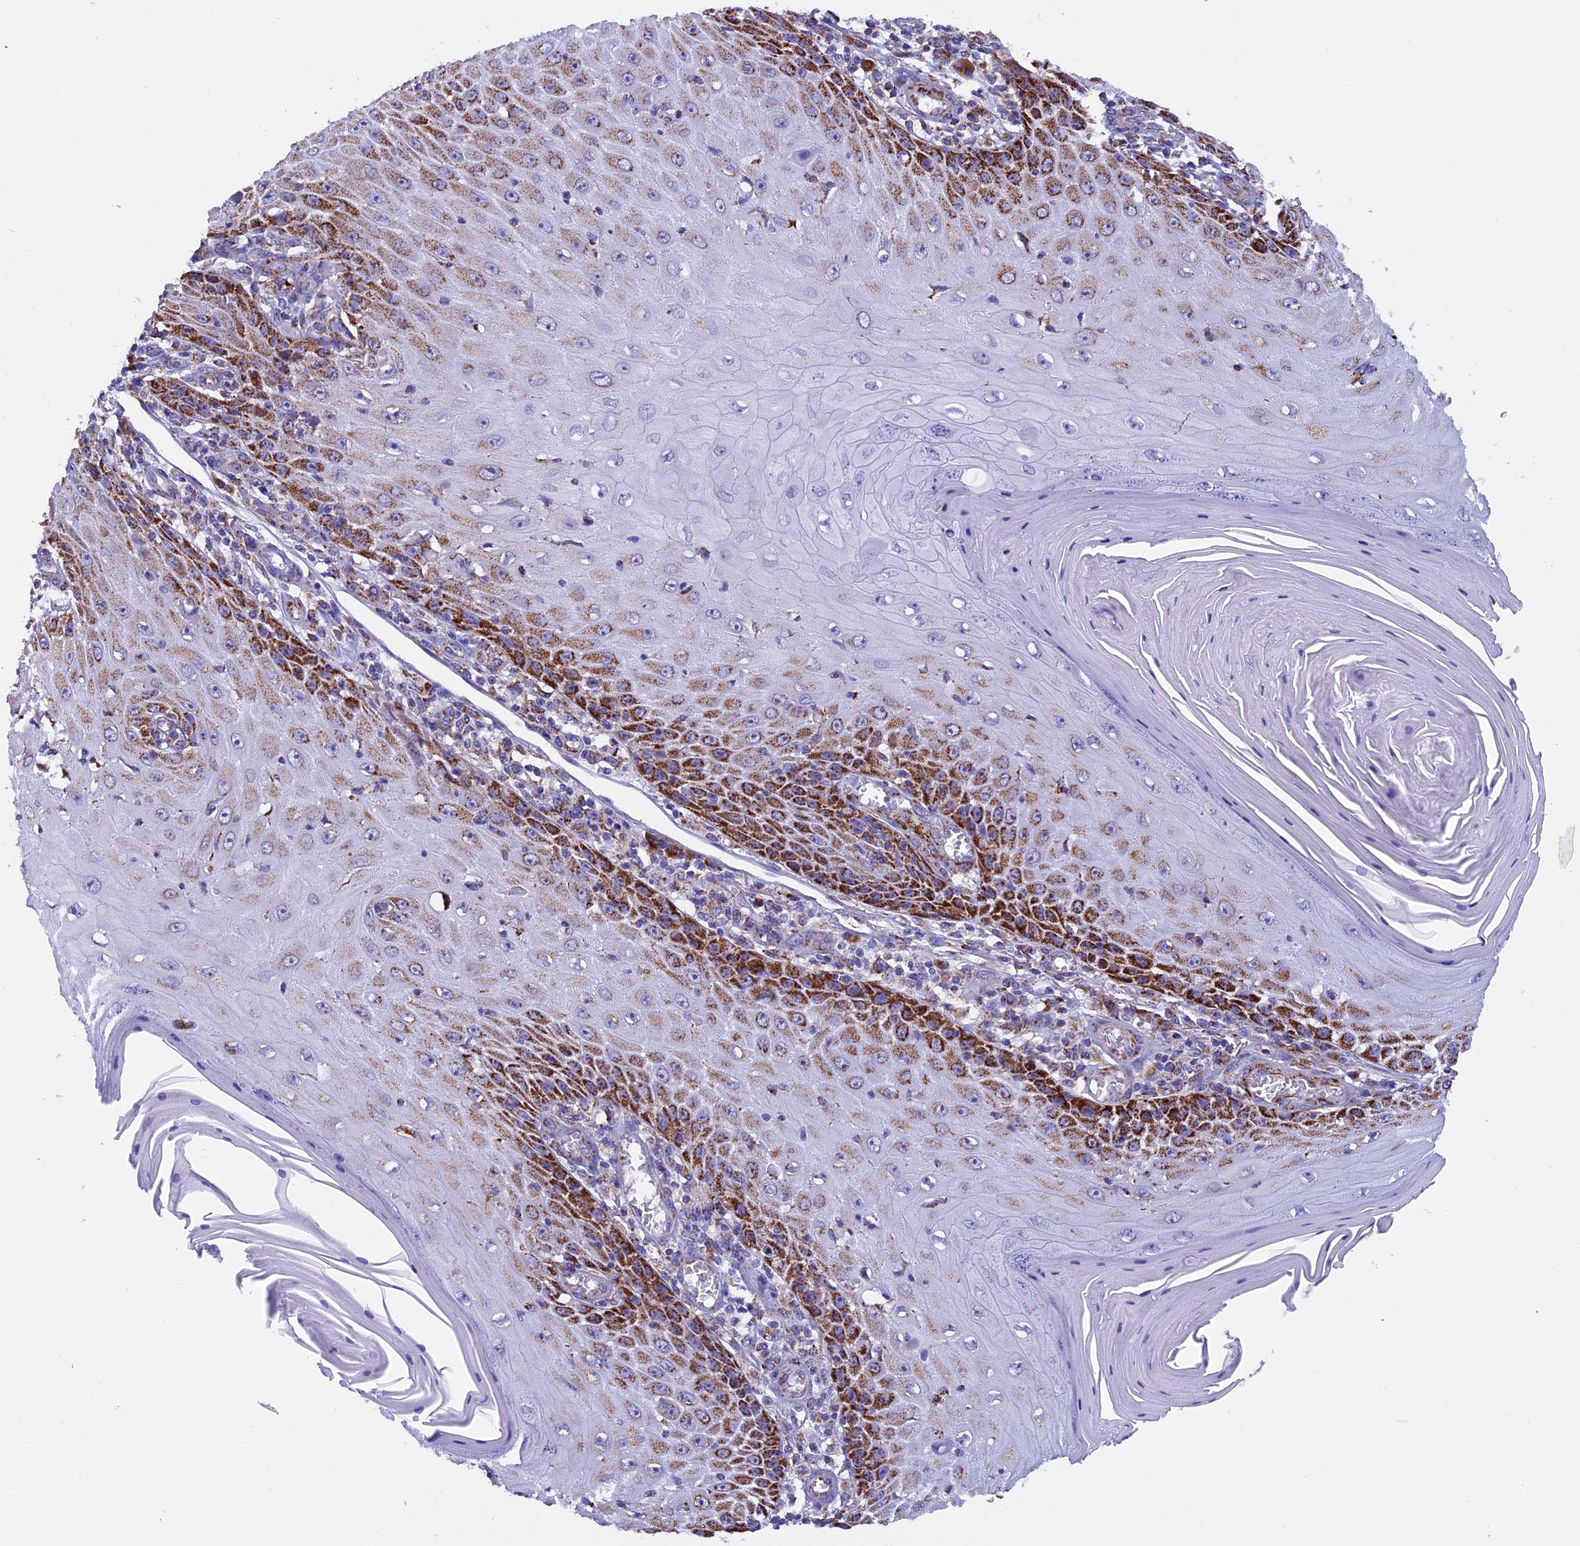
{"staining": {"intensity": "strong", "quantity": "<25%", "location": "cytoplasmic/membranous"}, "tissue": "skin cancer", "cell_type": "Tumor cells", "image_type": "cancer", "snomed": [{"axis": "morphology", "description": "Squamous cell carcinoma, NOS"}, {"axis": "topography", "description": "Skin"}], "caption": "Strong cytoplasmic/membranous staining for a protein is identified in approximately <25% of tumor cells of skin cancer using IHC.", "gene": "SLC8B1", "patient": {"sex": "female", "age": 73}}